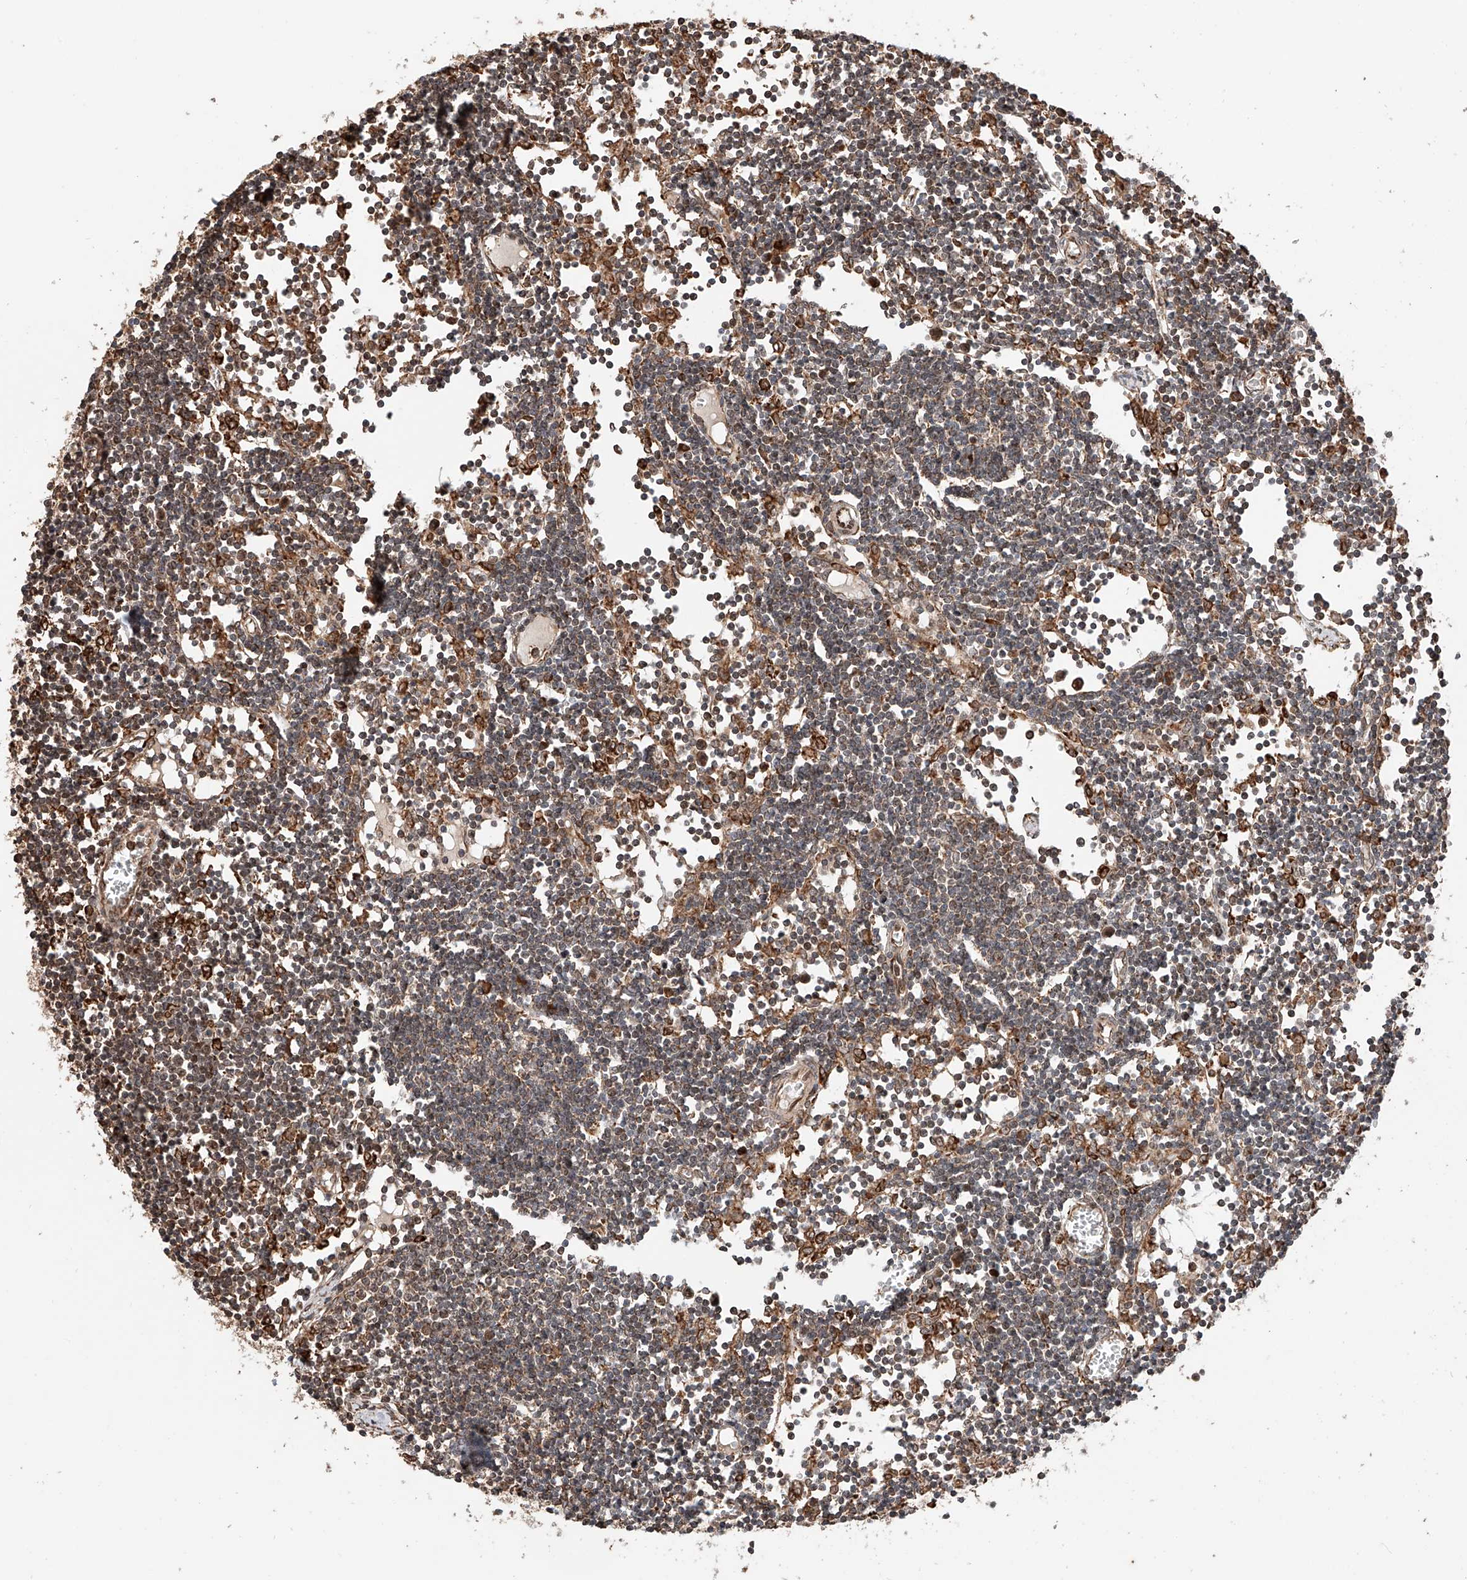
{"staining": {"intensity": "moderate", "quantity": ">75%", "location": "cytoplasmic/membranous"}, "tissue": "lymph node", "cell_type": "Germinal center cells", "image_type": "normal", "snomed": [{"axis": "morphology", "description": "Normal tissue, NOS"}, {"axis": "topography", "description": "Lymph node"}], "caption": "Normal lymph node shows moderate cytoplasmic/membranous expression in about >75% of germinal center cells.", "gene": "DNAH8", "patient": {"sex": "female", "age": 11}}